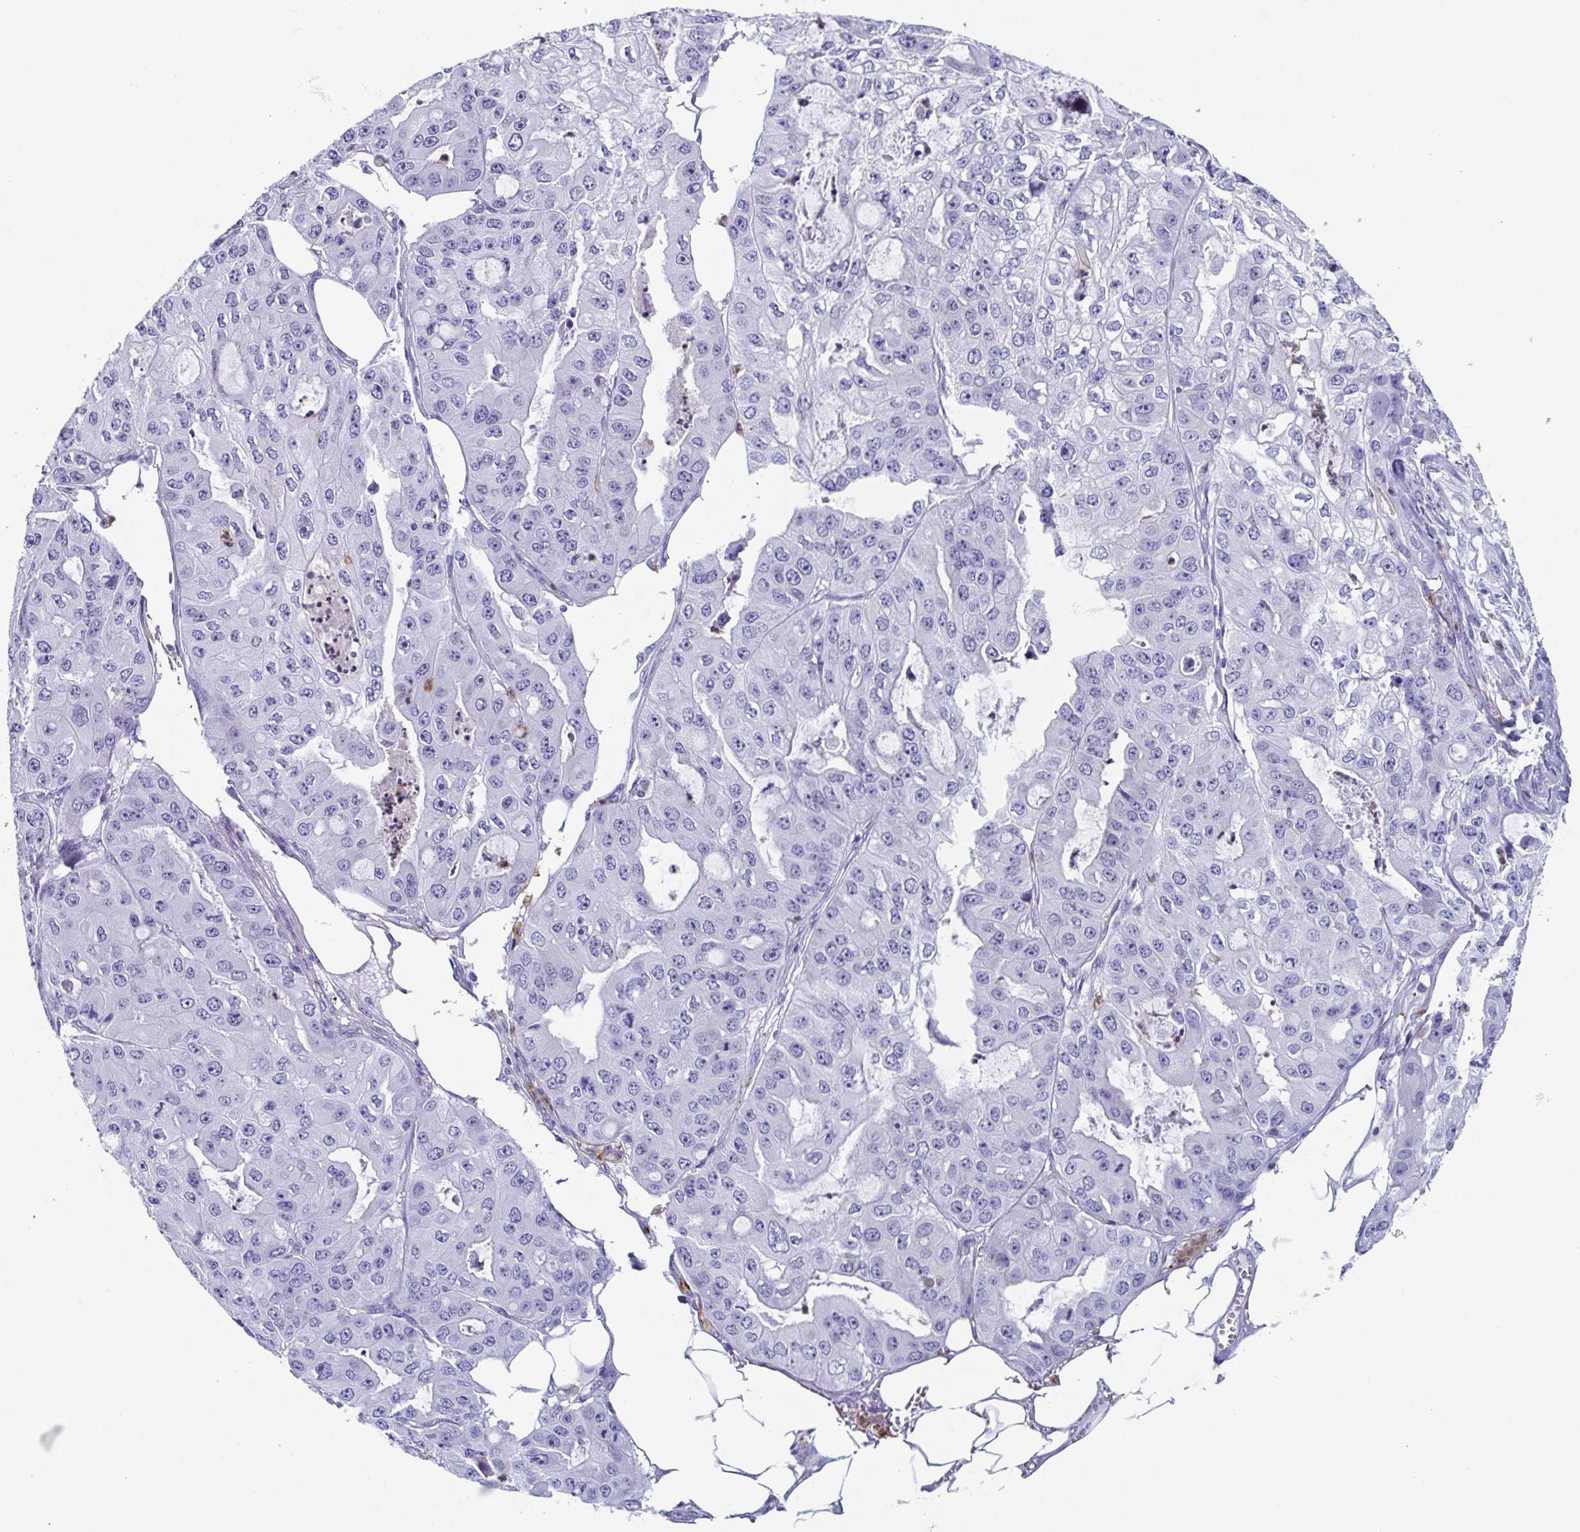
{"staining": {"intensity": "negative", "quantity": "none", "location": "none"}, "tissue": "ovarian cancer", "cell_type": "Tumor cells", "image_type": "cancer", "snomed": [{"axis": "morphology", "description": "Cystadenocarcinoma, serous, NOS"}, {"axis": "topography", "description": "Ovary"}], "caption": "The image reveals no significant positivity in tumor cells of serous cystadenocarcinoma (ovarian).", "gene": "LYRM2", "patient": {"sex": "female", "age": 56}}